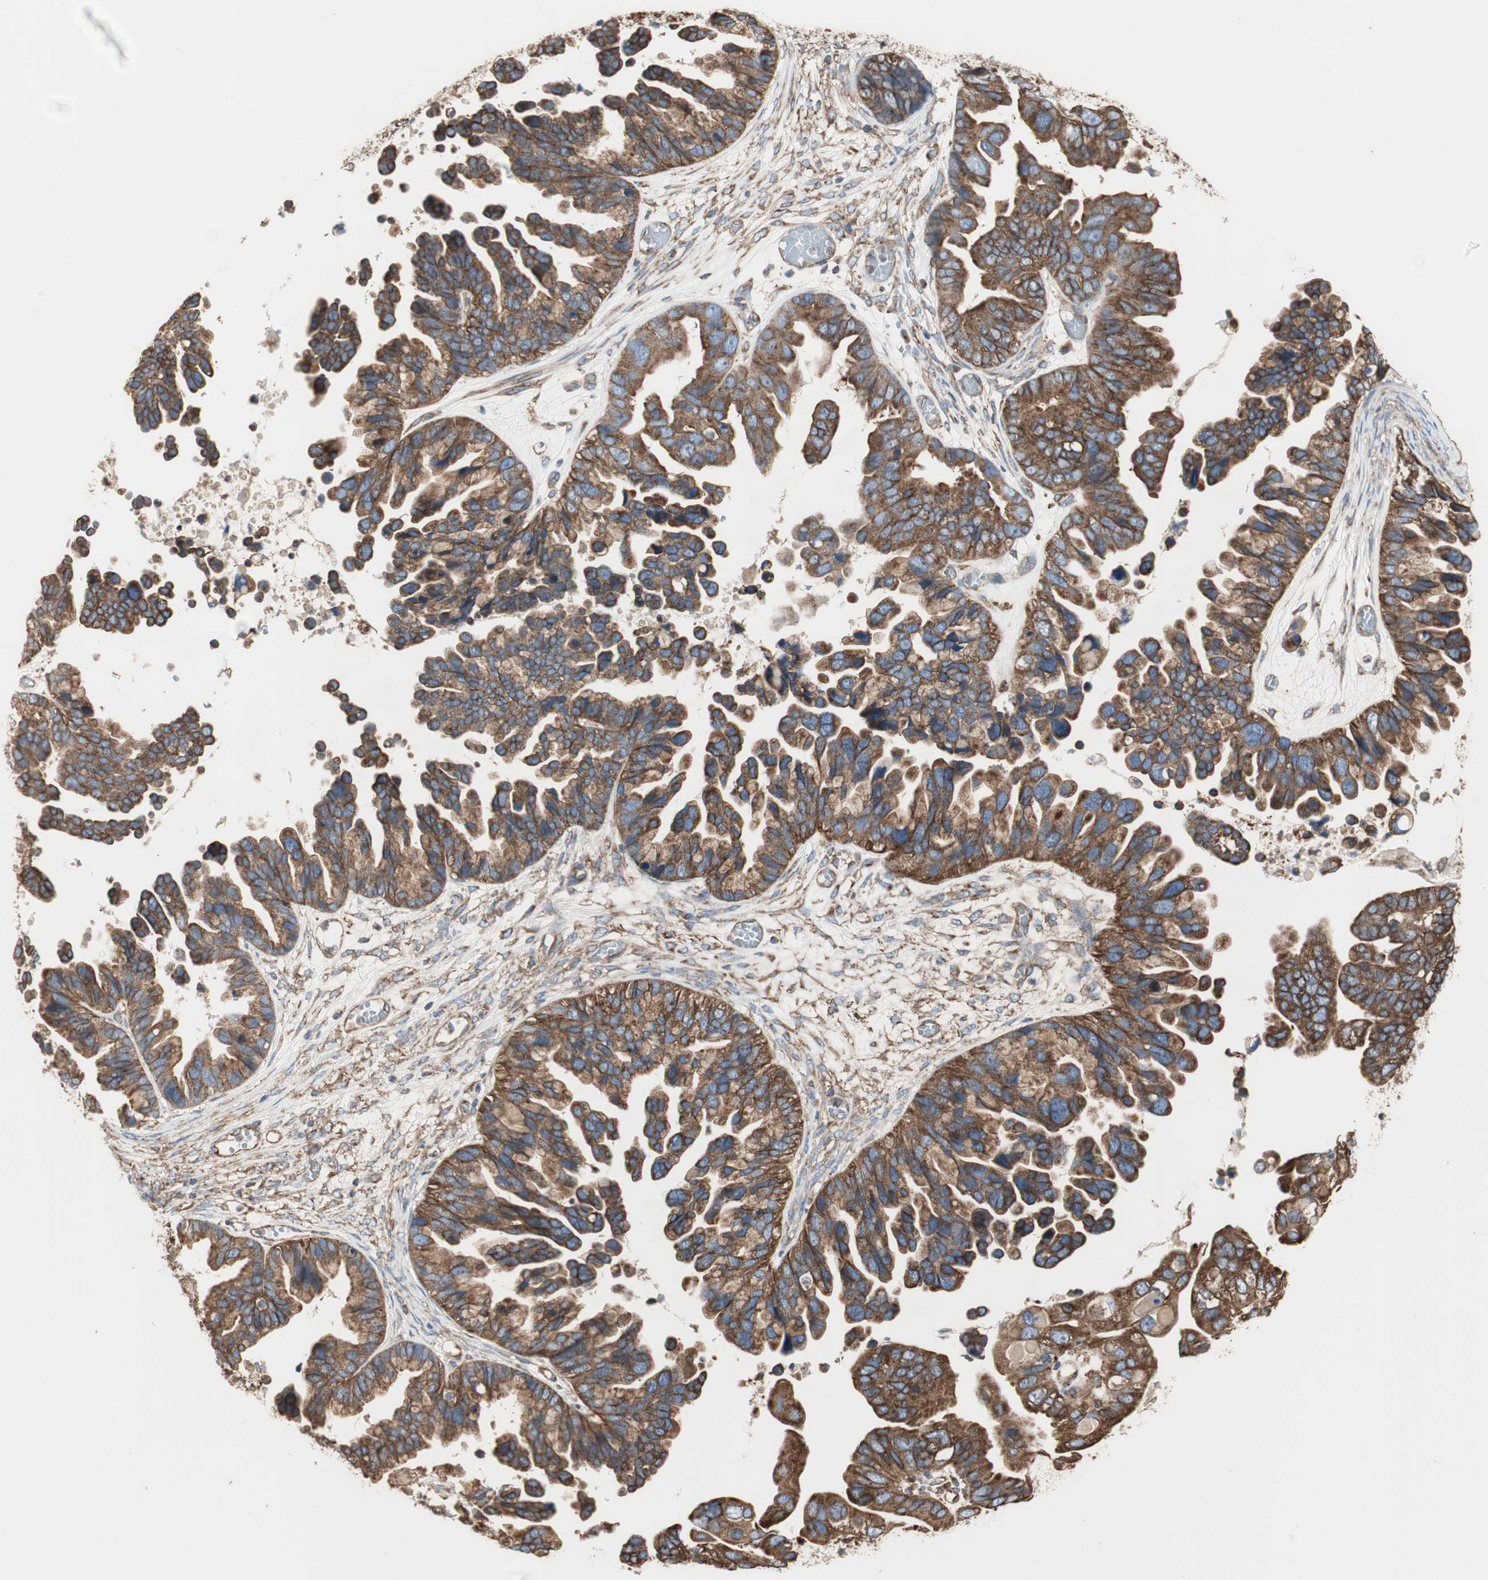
{"staining": {"intensity": "strong", "quantity": ">75%", "location": "cytoplasmic/membranous"}, "tissue": "ovarian cancer", "cell_type": "Tumor cells", "image_type": "cancer", "snomed": [{"axis": "morphology", "description": "Cystadenocarcinoma, serous, NOS"}, {"axis": "topography", "description": "Ovary"}], "caption": "IHC of ovarian cancer exhibits high levels of strong cytoplasmic/membranous positivity in about >75% of tumor cells. (DAB IHC, brown staining for protein, blue staining for nuclei).", "gene": "H6PD", "patient": {"sex": "female", "age": 56}}